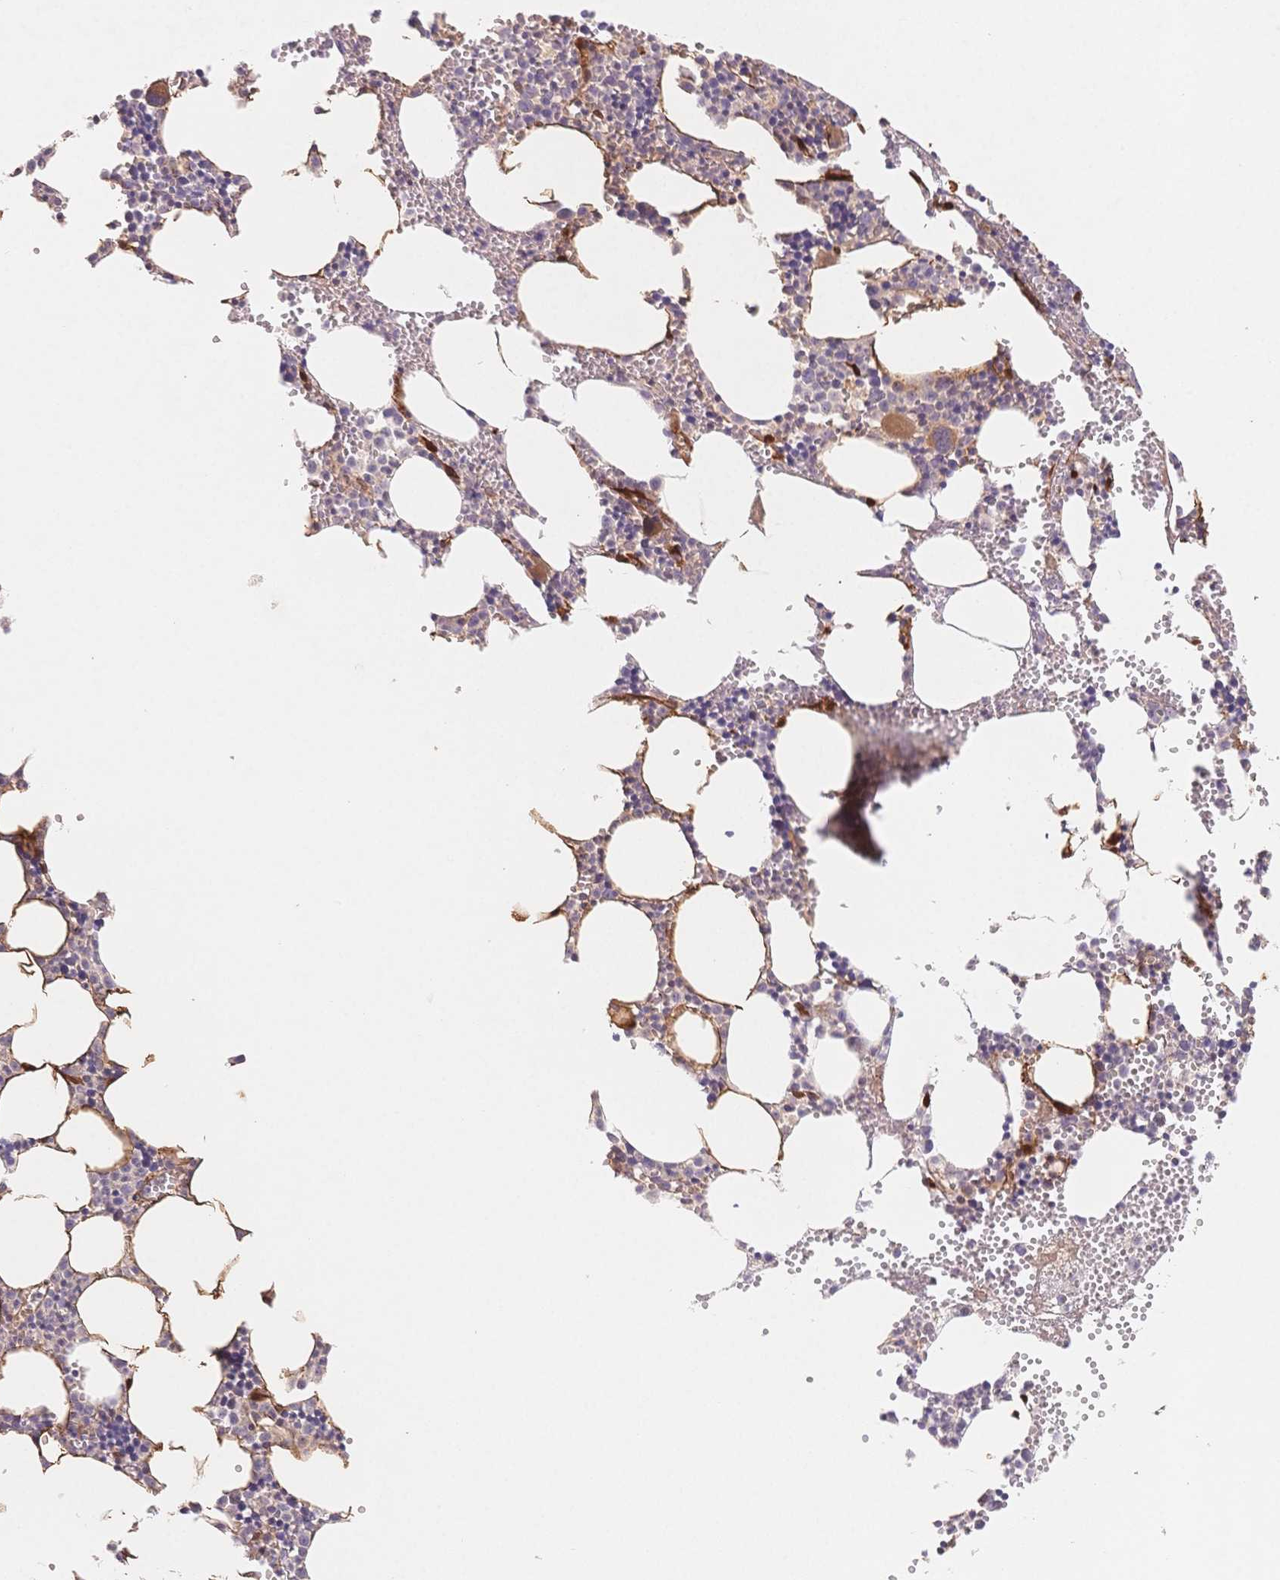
{"staining": {"intensity": "moderate", "quantity": "<25%", "location": "cytoplasmic/membranous"}, "tissue": "bone marrow", "cell_type": "Hematopoietic cells", "image_type": "normal", "snomed": [{"axis": "morphology", "description": "Normal tissue, NOS"}, {"axis": "topography", "description": "Bone marrow"}], "caption": "Immunohistochemistry of unremarkable human bone marrow displays low levels of moderate cytoplasmic/membranous expression in about <25% of hematopoietic cells. (Brightfield microscopy of DAB IHC at high magnification).", "gene": "C12orf75", "patient": {"sex": "male", "age": 89}}